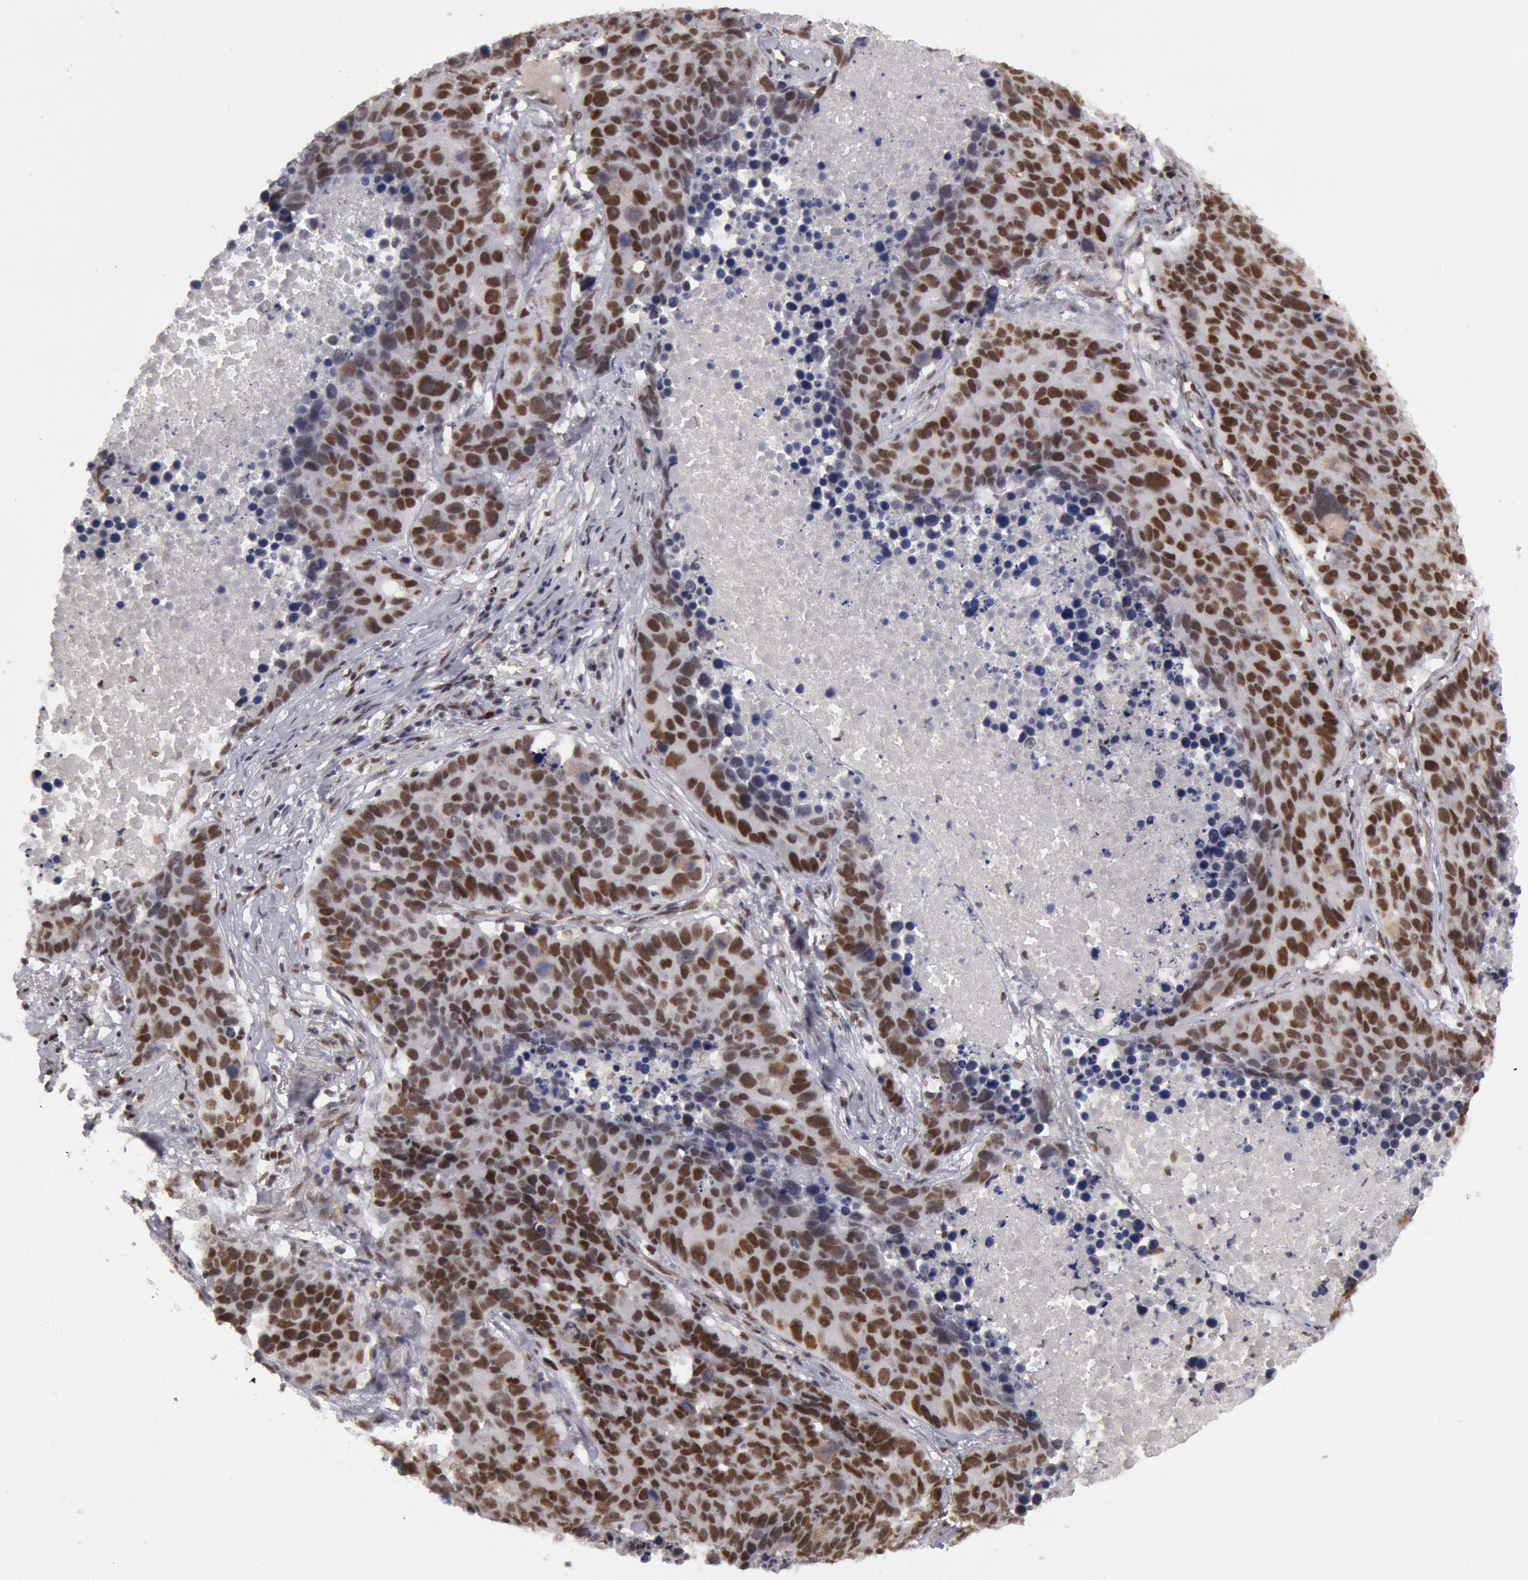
{"staining": {"intensity": "moderate", "quantity": "25%-75%", "location": "nuclear"}, "tissue": "lung cancer", "cell_type": "Tumor cells", "image_type": "cancer", "snomed": [{"axis": "morphology", "description": "Carcinoid, malignant, NOS"}, {"axis": "topography", "description": "Lung"}], "caption": "Tumor cells reveal medium levels of moderate nuclear staining in approximately 25%-75% of cells in human lung malignant carcinoid. (Stains: DAB in brown, nuclei in blue, Microscopy: brightfield microscopy at high magnification).", "gene": "PPP4R3B", "patient": {"sex": "male", "age": 60}}